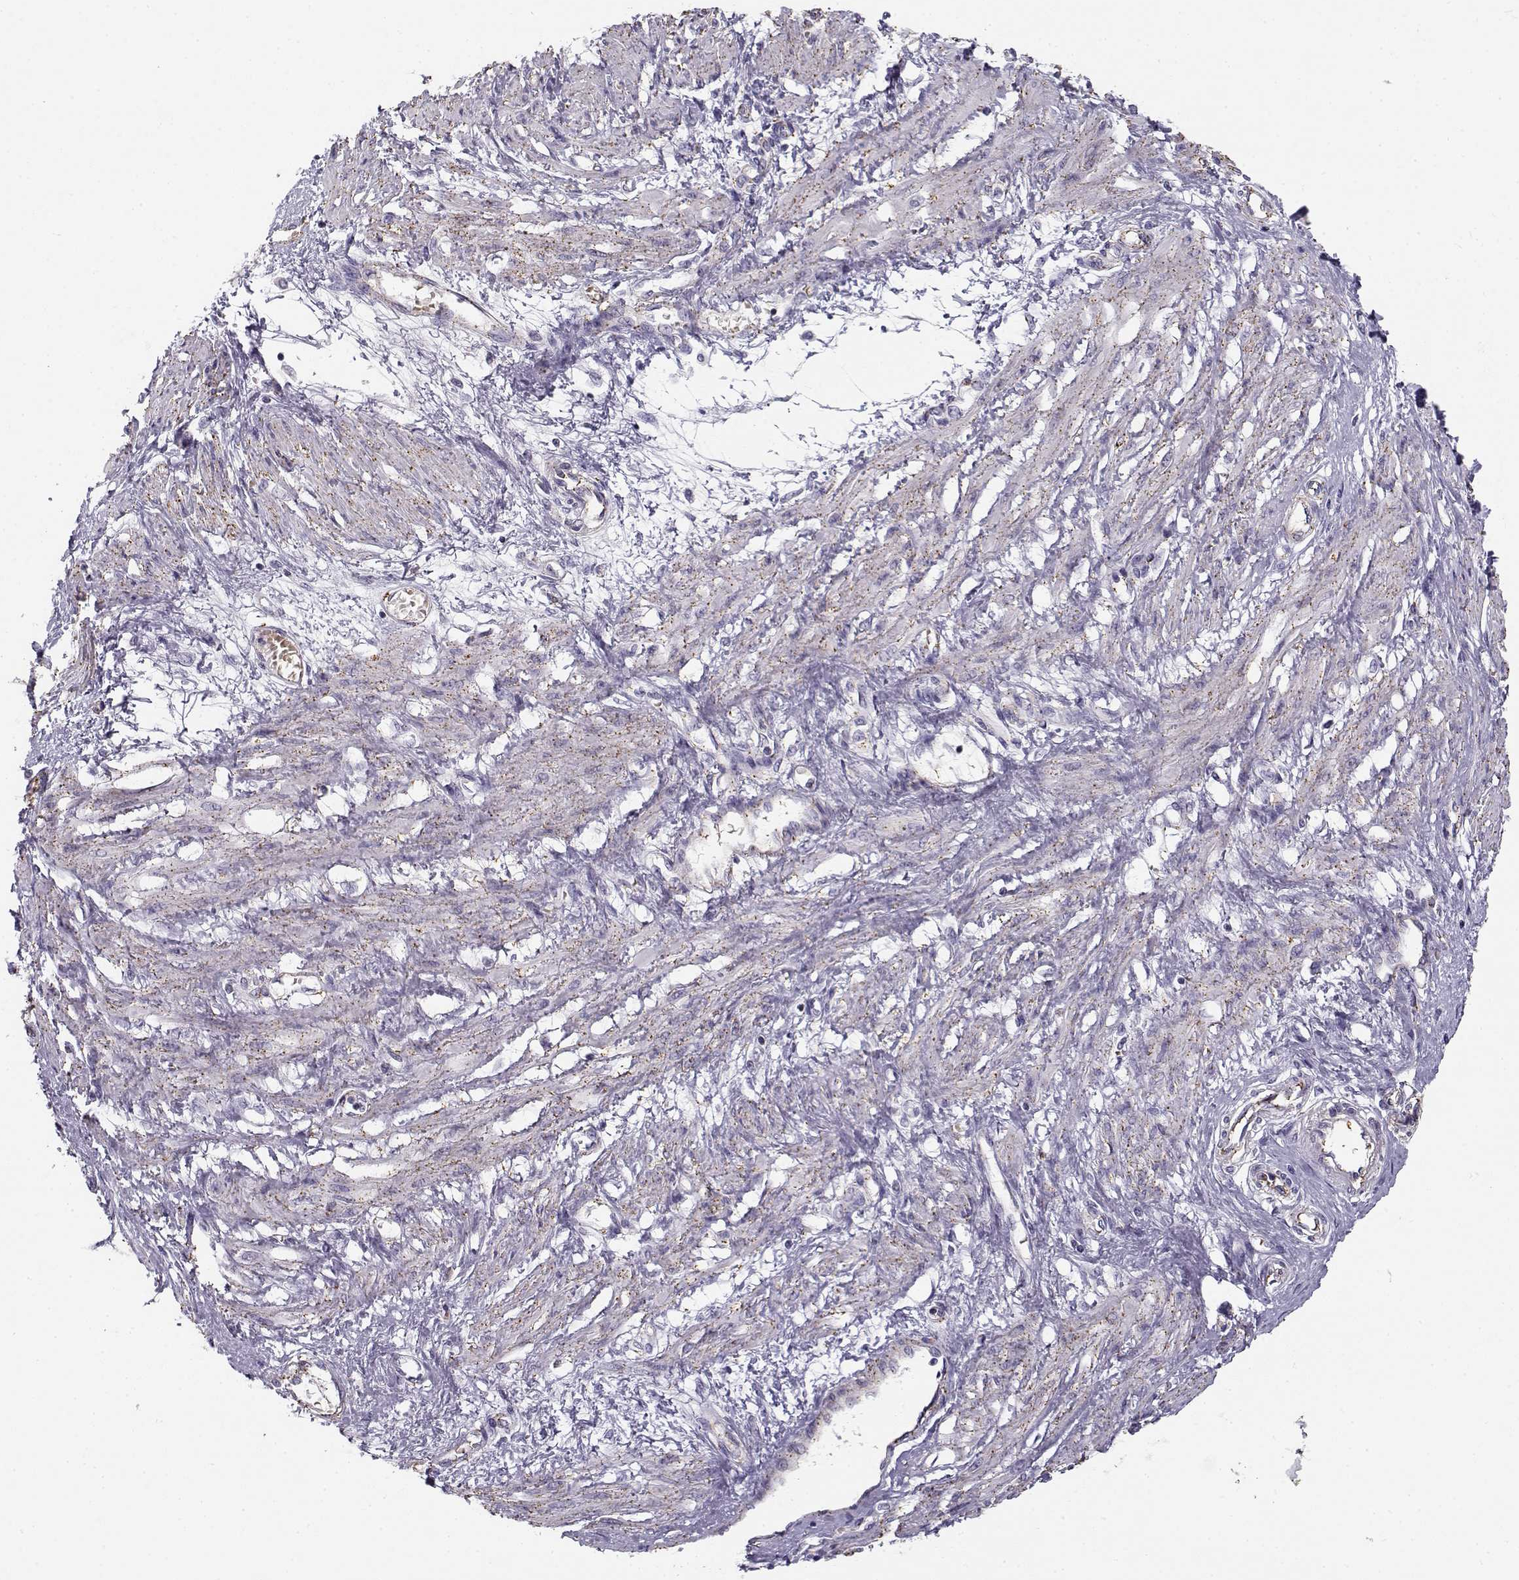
{"staining": {"intensity": "weak", "quantity": "25%-75%", "location": "cytoplasmic/membranous"}, "tissue": "smooth muscle", "cell_type": "Smooth muscle cells", "image_type": "normal", "snomed": [{"axis": "morphology", "description": "Normal tissue, NOS"}, {"axis": "topography", "description": "Smooth muscle"}, {"axis": "topography", "description": "Uterus"}], "caption": "A photomicrograph of human smooth muscle stained for a protein displays weak cytoplasmic/membranous brown staining in smooth muscle cells. (Brightfield microscopy of DAB IHC at high magnification).", "gene": "MYO1A", "patient": {"sex": "female", "age": 39}}